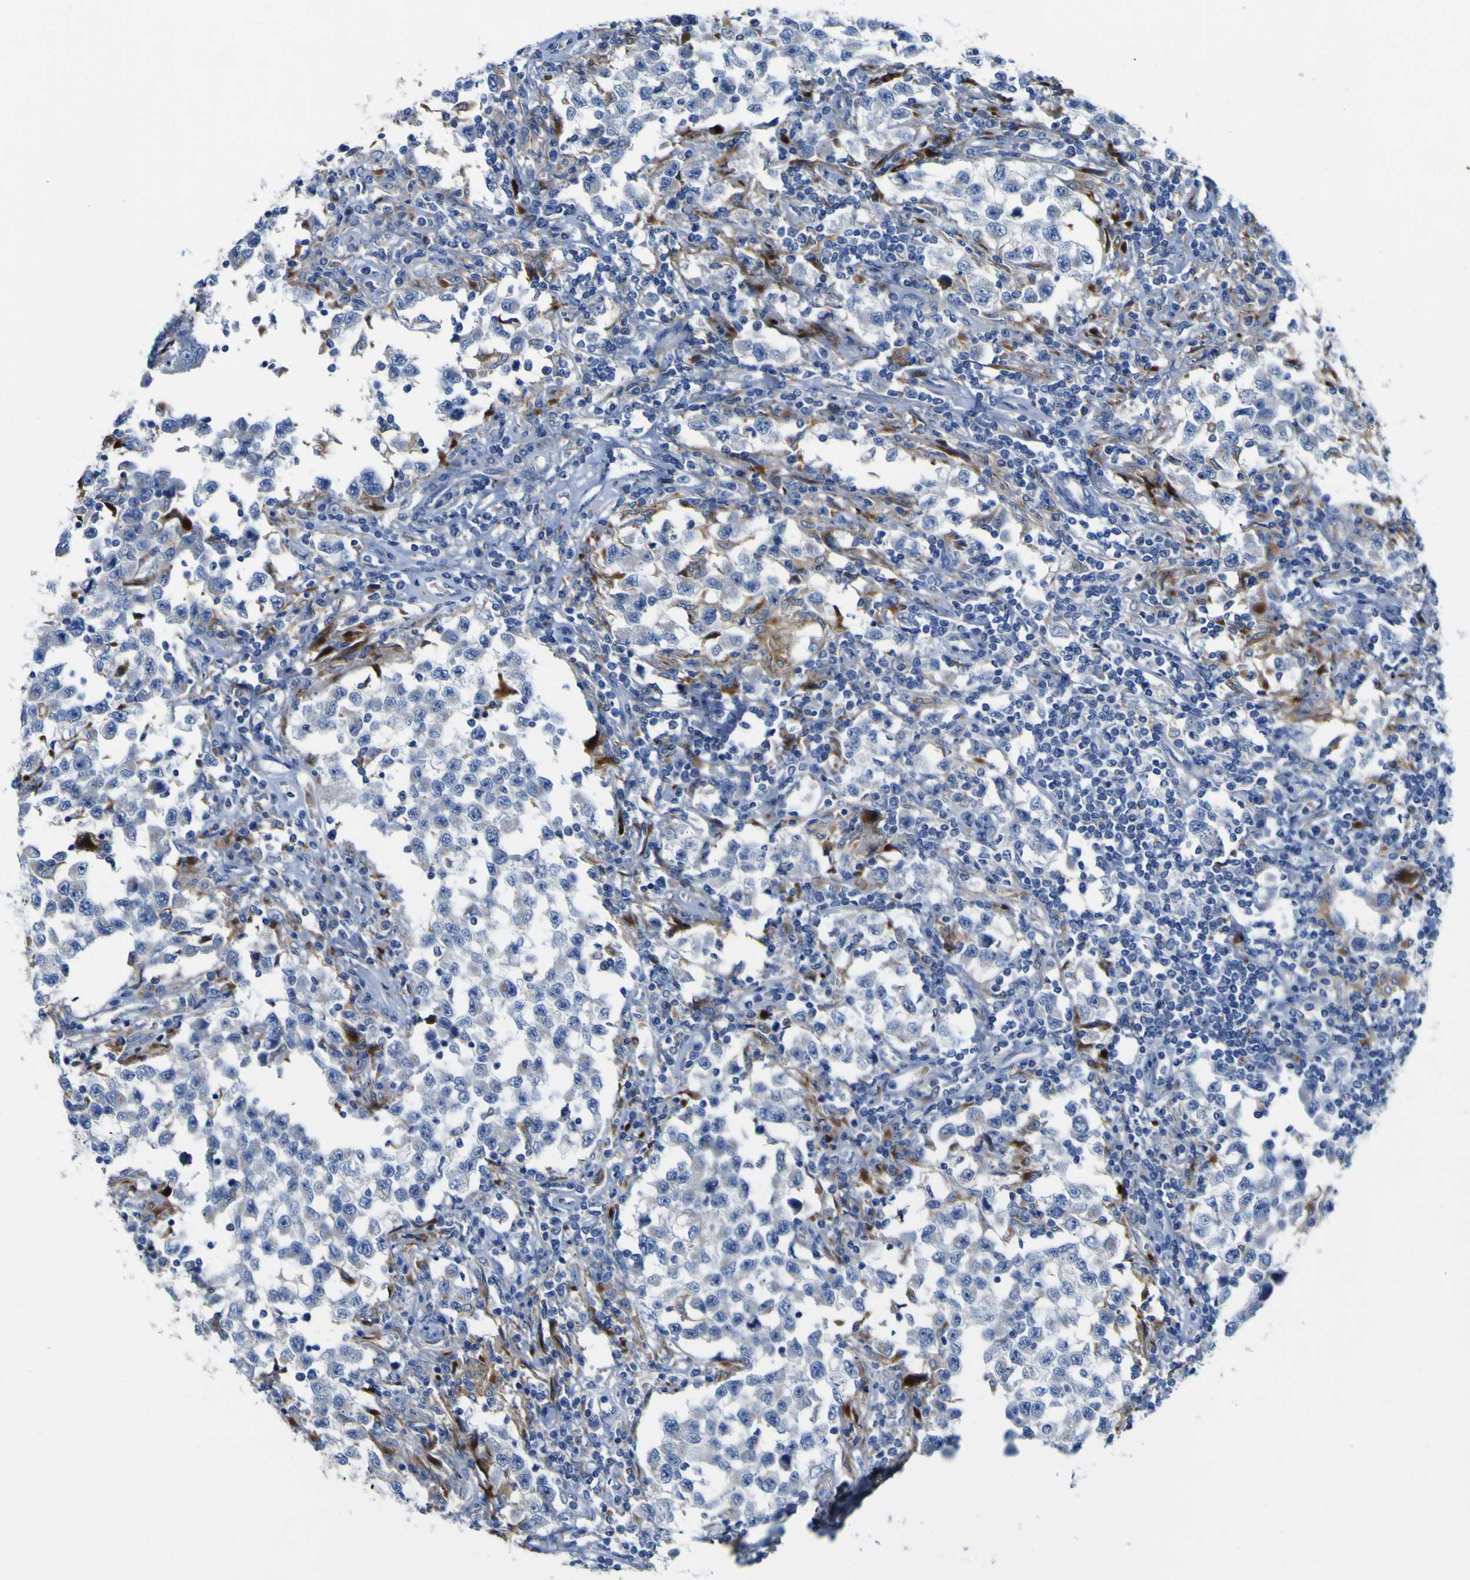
{"staining": {"intensity": "negative", "quantity": "none", "location": "none"}, "tissue": "testis cancer", "cell_type": "Tumor cells", "image_type": "cancer", "snomed": [{"axis": "morphology", "description": "Carcinoma, Embryonal, NOS"}, {"axis": "topography", "description": "Testis"}], "caption": "Micrograph shows no significant protein expression in tumor cells of testis cancer.", "gene": "PTPRF", "patient": {"sex": "male", "age": 21}}